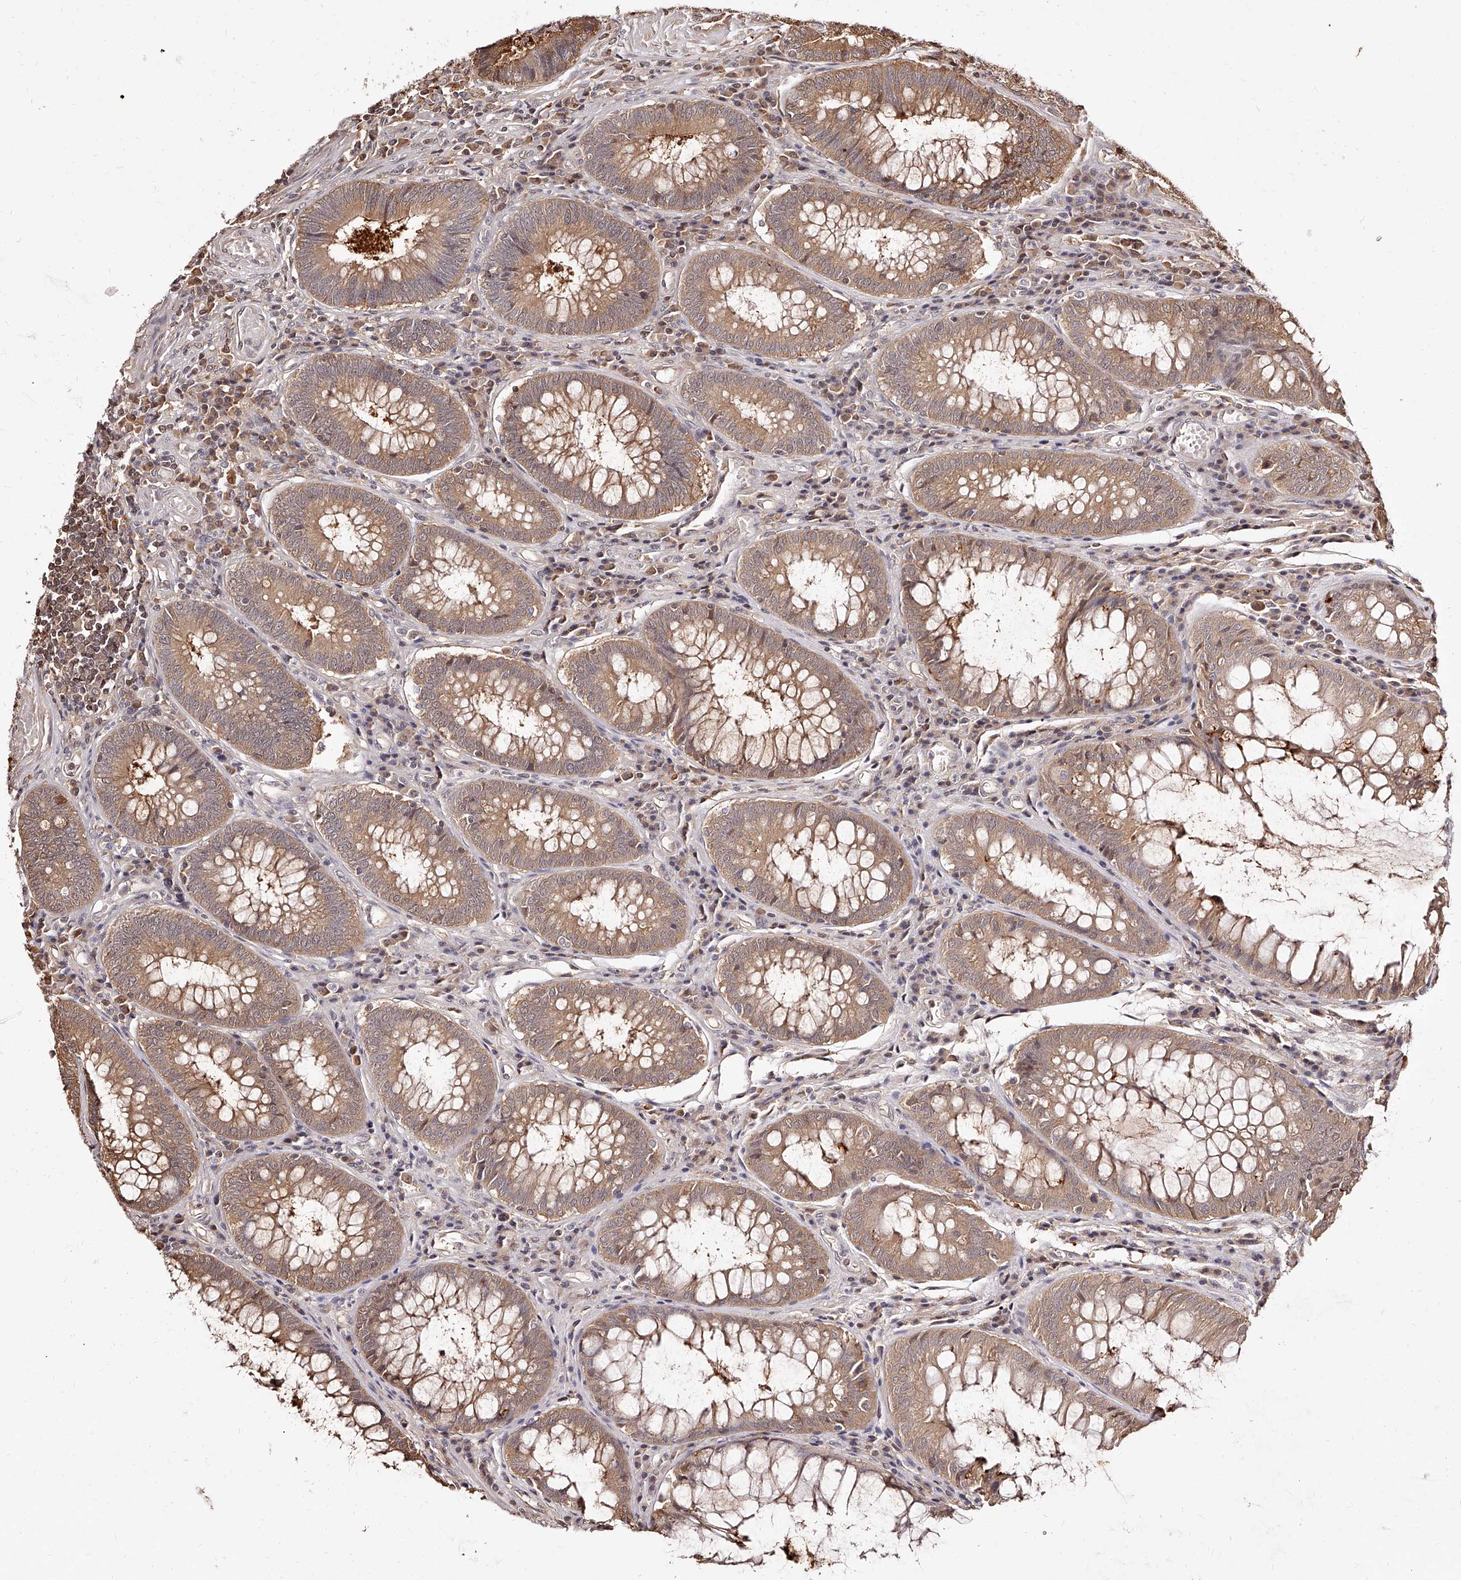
{"staining": {"intensity": "moderate", "quantity": ">75%", "location": "cytoplasmic/membranous"}, "tissue": "colorectal cancer", "cell_type": "Tumor cells", "image_type": "cancer", "snomed": [{"axis": "morphology", "description": "Adenocarcinoma, NOS"}, {"axis": "topography", "description": "Rectum"}], "caption": "About >75% of tumor cells in colorectal cancer exhibit moderate cytoplasmic/membranous protein staining as visualized by brown immunohistochemical staining.", "gene": "ZNF582", "patient": {"sex": "male", "age": 84}}